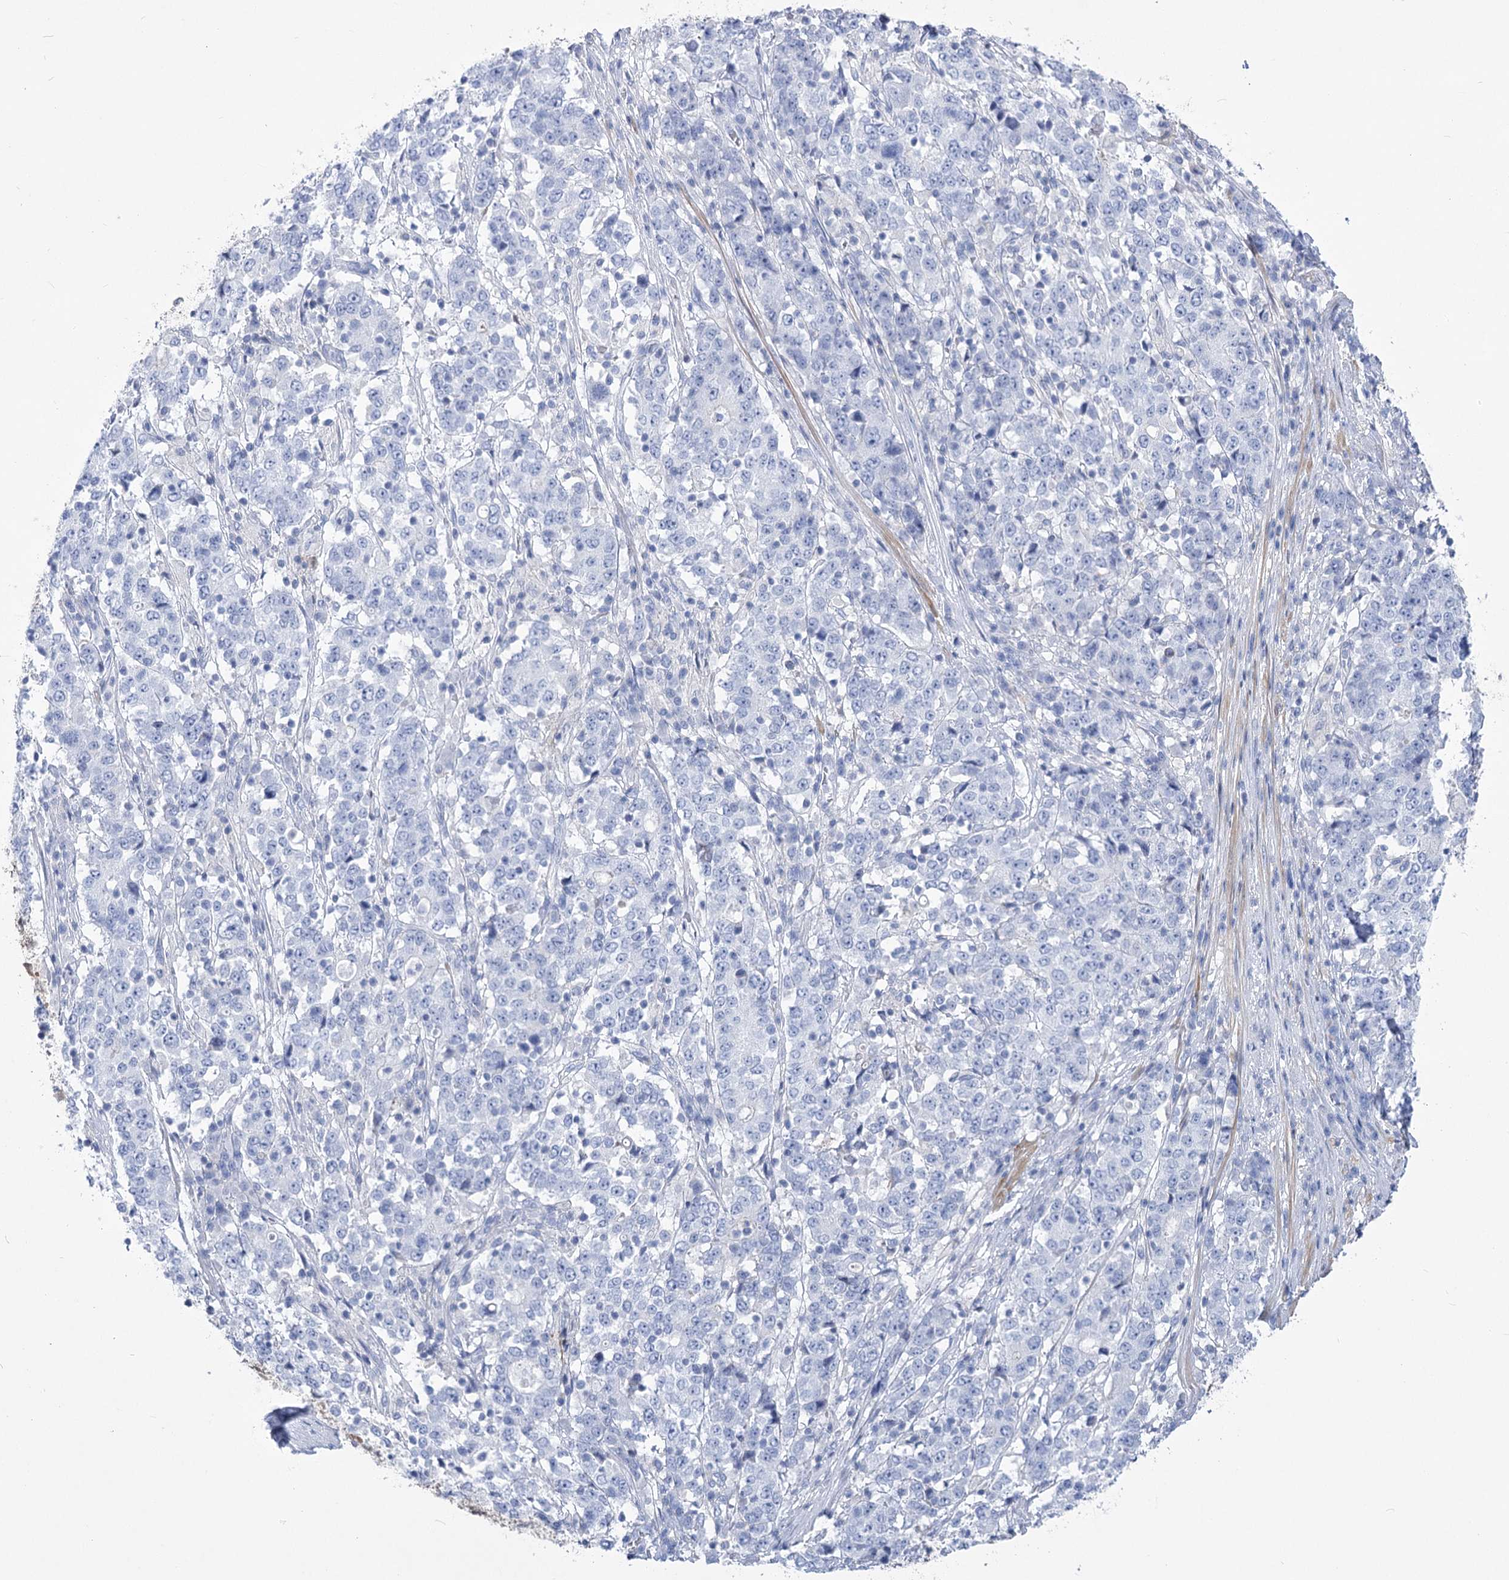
{"staining": {"intensity": "negative", "quantity": "none", "location": "none"}, "tissue": "stomach cancer", "cell_type": "Tumor cells", "image_type": "cancer", "snomed": [{"axis": "morphology", "description": "Adenocarcinoma, NOS"}, {"axis": "topography", "description": "Stomach"}], "caption": "A high-resolution image shows immunohistochemistry (IHC) staining of adenocarcinoma (stomach), which reveals no significant expression in tumor cells.", "gene": "PCDHA1", "patient": {"sex": "male", "age": 59}}